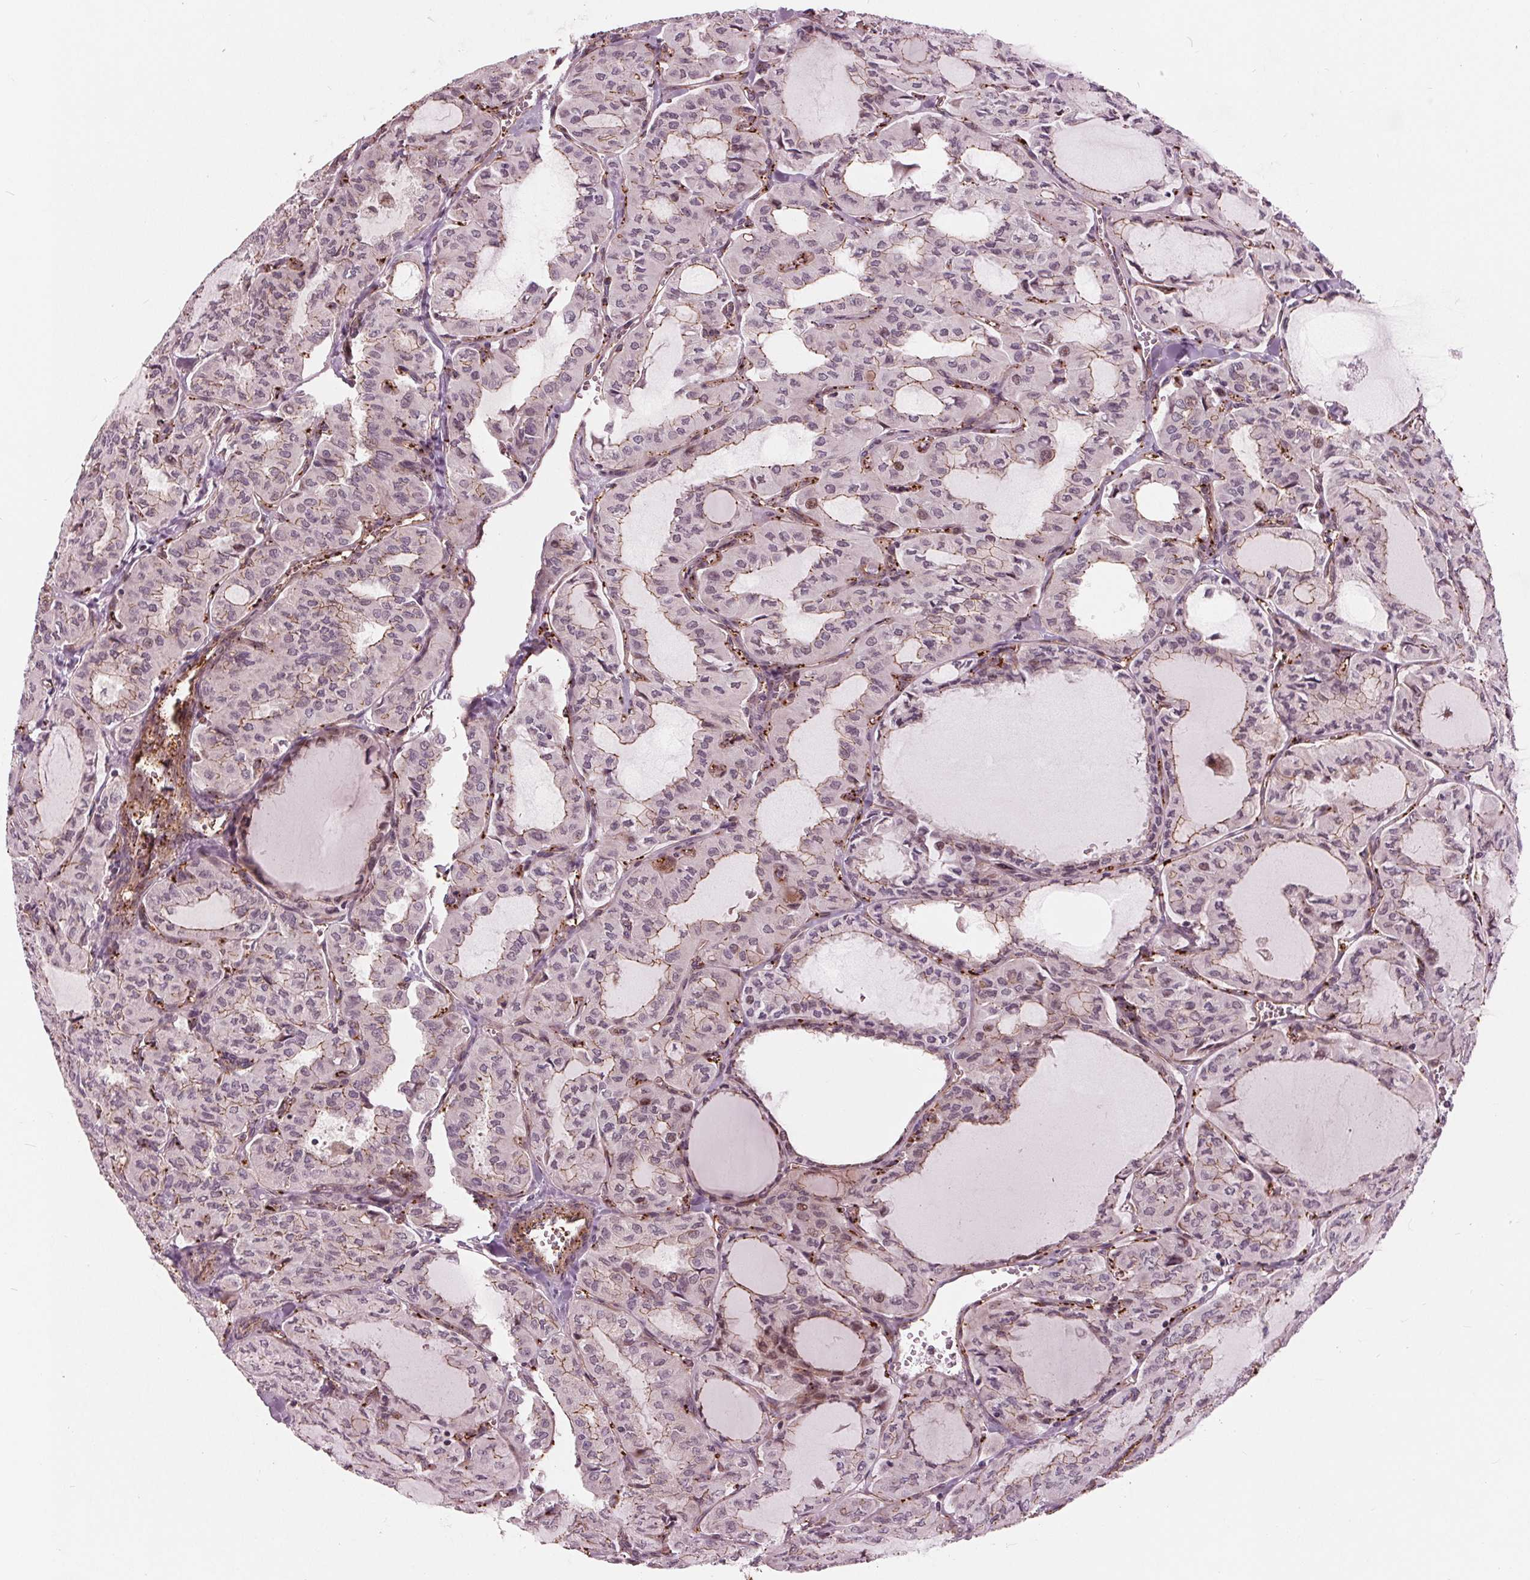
{"staining": {"intensity": "moderate", "quantity": "<25%", "location": "cytoplasmic/membranous"}, "tissue": "thyroid cancer", "cell_type": "Tumor cells", "image_type": "cancer", "snomed": [{"axis": "morphology", "description": "Papillary adenocarcinoma, NOS"}, {"axis": "topography", "description": "Thyroid gland"}], "caption": "Thyroid papillary adenocarcinoma stained with a protein marker shows moderate staining in tumor cells.", "gene": "TXNIP", "patient": {"sex": "male", "age": 20}}